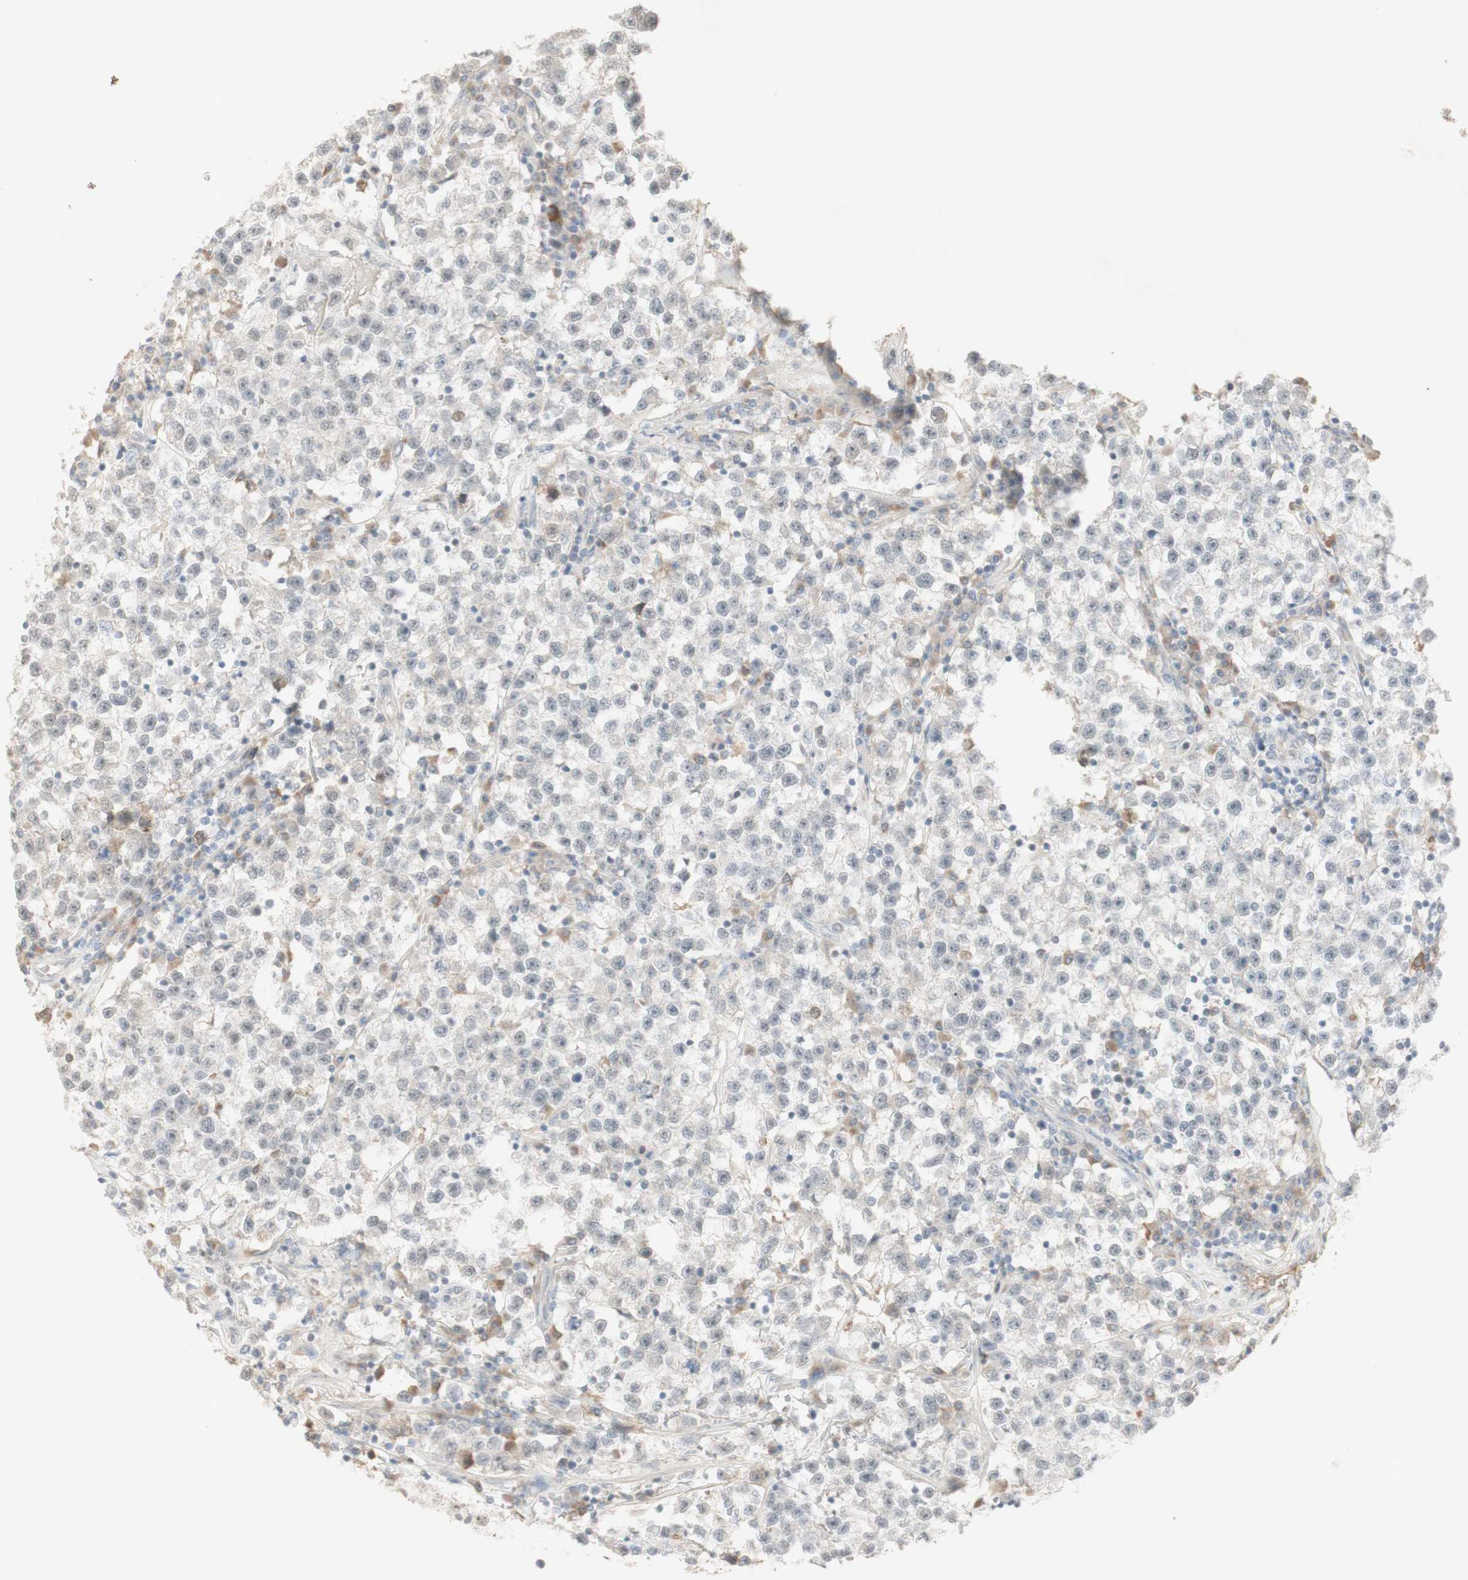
{"staining": {"intensity": "negative", "quantity": "none", "location": "none"}, "tissue": "testis cancer", "cell_type": "Tumor cells", "image_type": "cancer", "snomed": [{"axis": "morphology", "description": "Seminoma, NOS"}, {"axis": "topography", "description": "Testis"}], "caption": "Immunohistochemistry (IHC) photomicrograph of neoplastic tissue: human testis cancer stained with DAB (3,3'-diaminobenzidine) reveals no significant protein expression in tumor cells.", "gene": "PLCD4", "patient": {"sex": "male", "age": 22}}